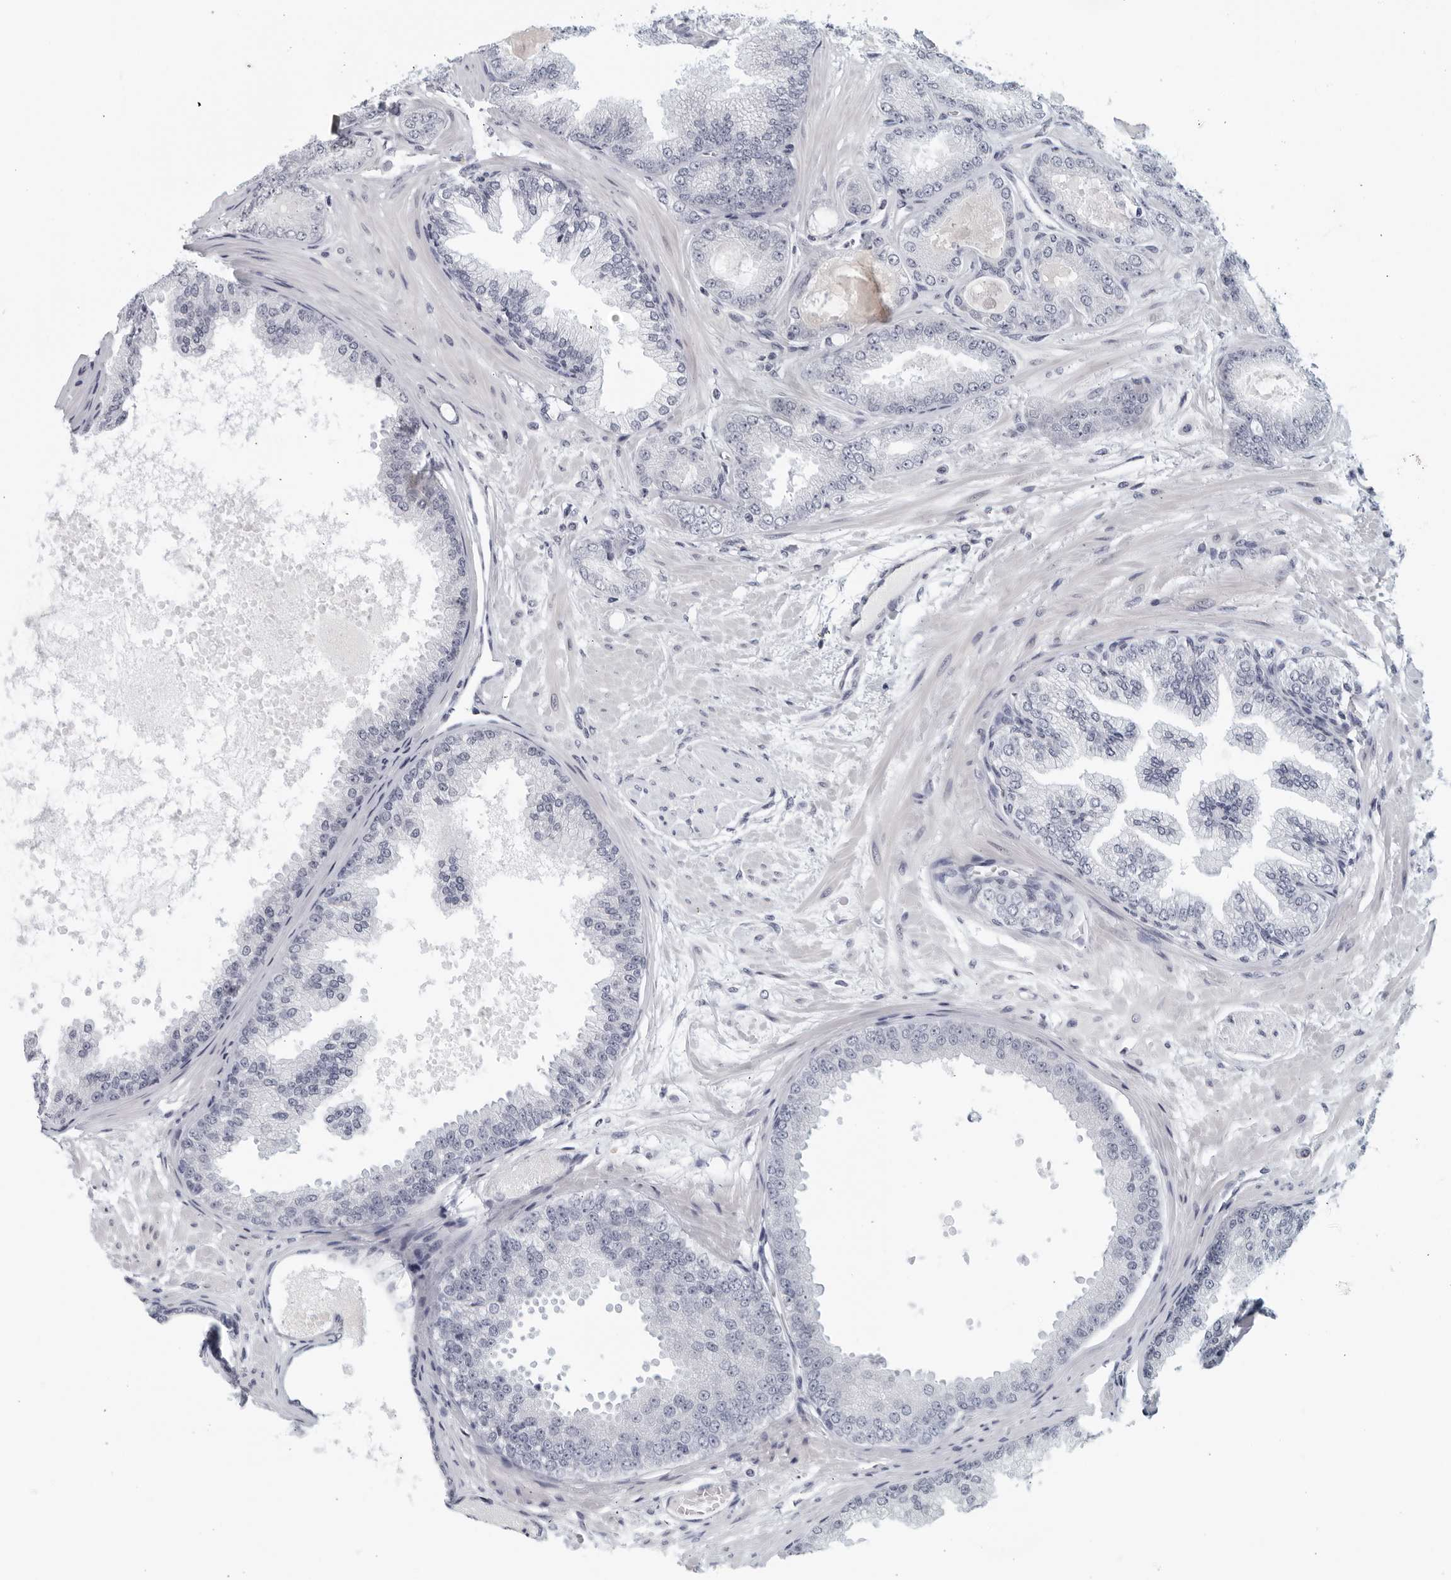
{"staining": {"intensity": "negative", "quantity": "none", "location": "none"}, "tissue": "prostate cancer", "cell_type": "Tumor cells", "image_type": "cancer", "snomed": [{"axis": "morphology", "description": "Adenocarcinoma, Low grade"}, {"axis": "topography", "description": "Prostate"}], "caption": "Image shows no protein positivity in tumor cells of prostate cancer tissue. Nuclei are stained in blue.", "gene": "MATN1", "patient": {"sex": "male", "age": 63}}